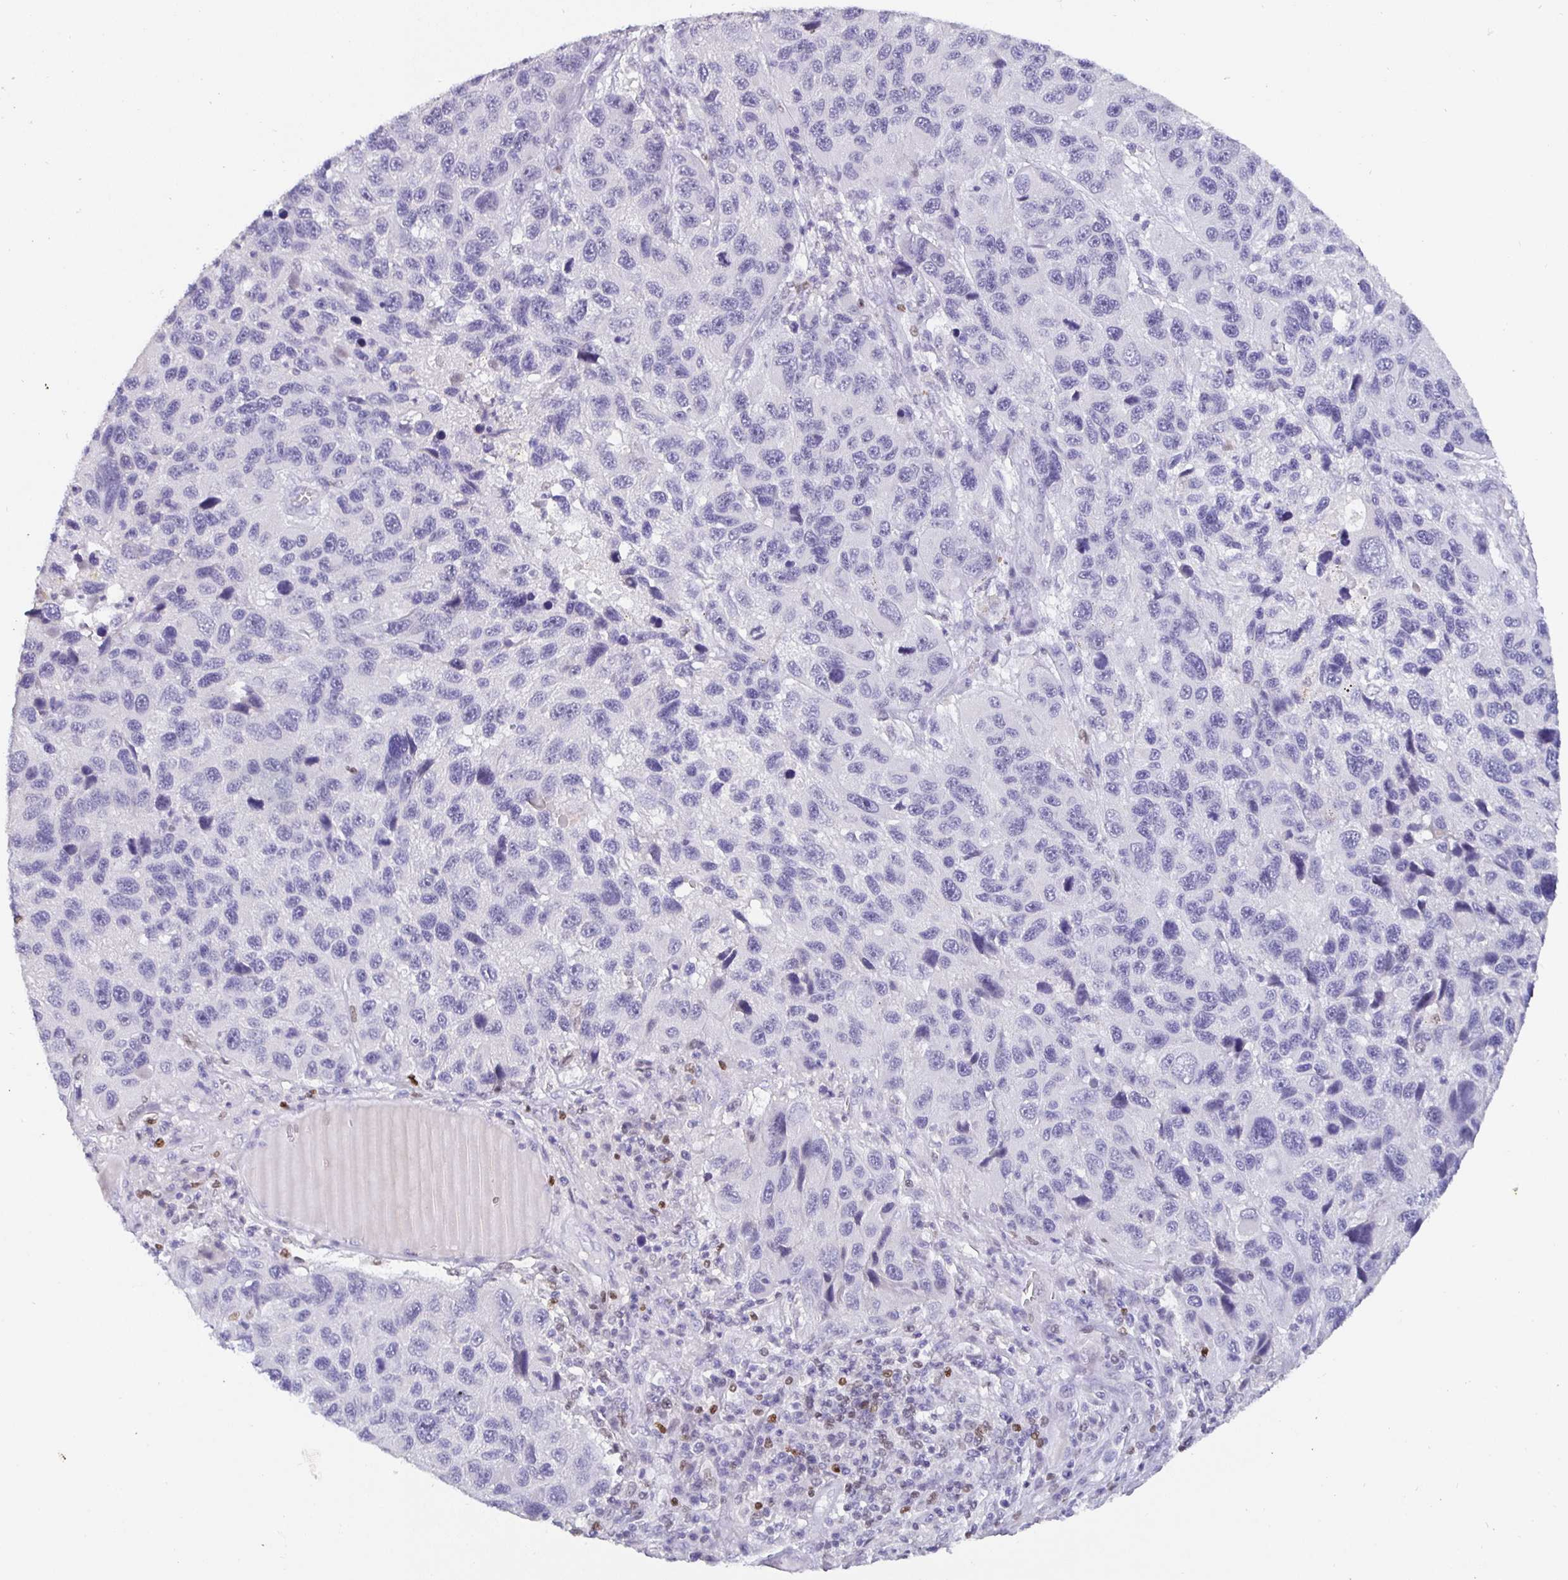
{"staining": {"intensity": "negative", "quantity": "none", "location": "none"}, "tissue": "melanoma", "cell_type": "Tumor cells", "image_type": "cancer", "snomed": [{"axis": "morphology", "description": "Malignant melanoma, NOS"}, {"axis": "topography", "description": "Skin"}], "caption": "Immunohistochemical staining of human malignant melanoma shows no significant positivity in tumor cells.", "gene": "SATB1", "patient": {"sex": "male", "age": 53}}